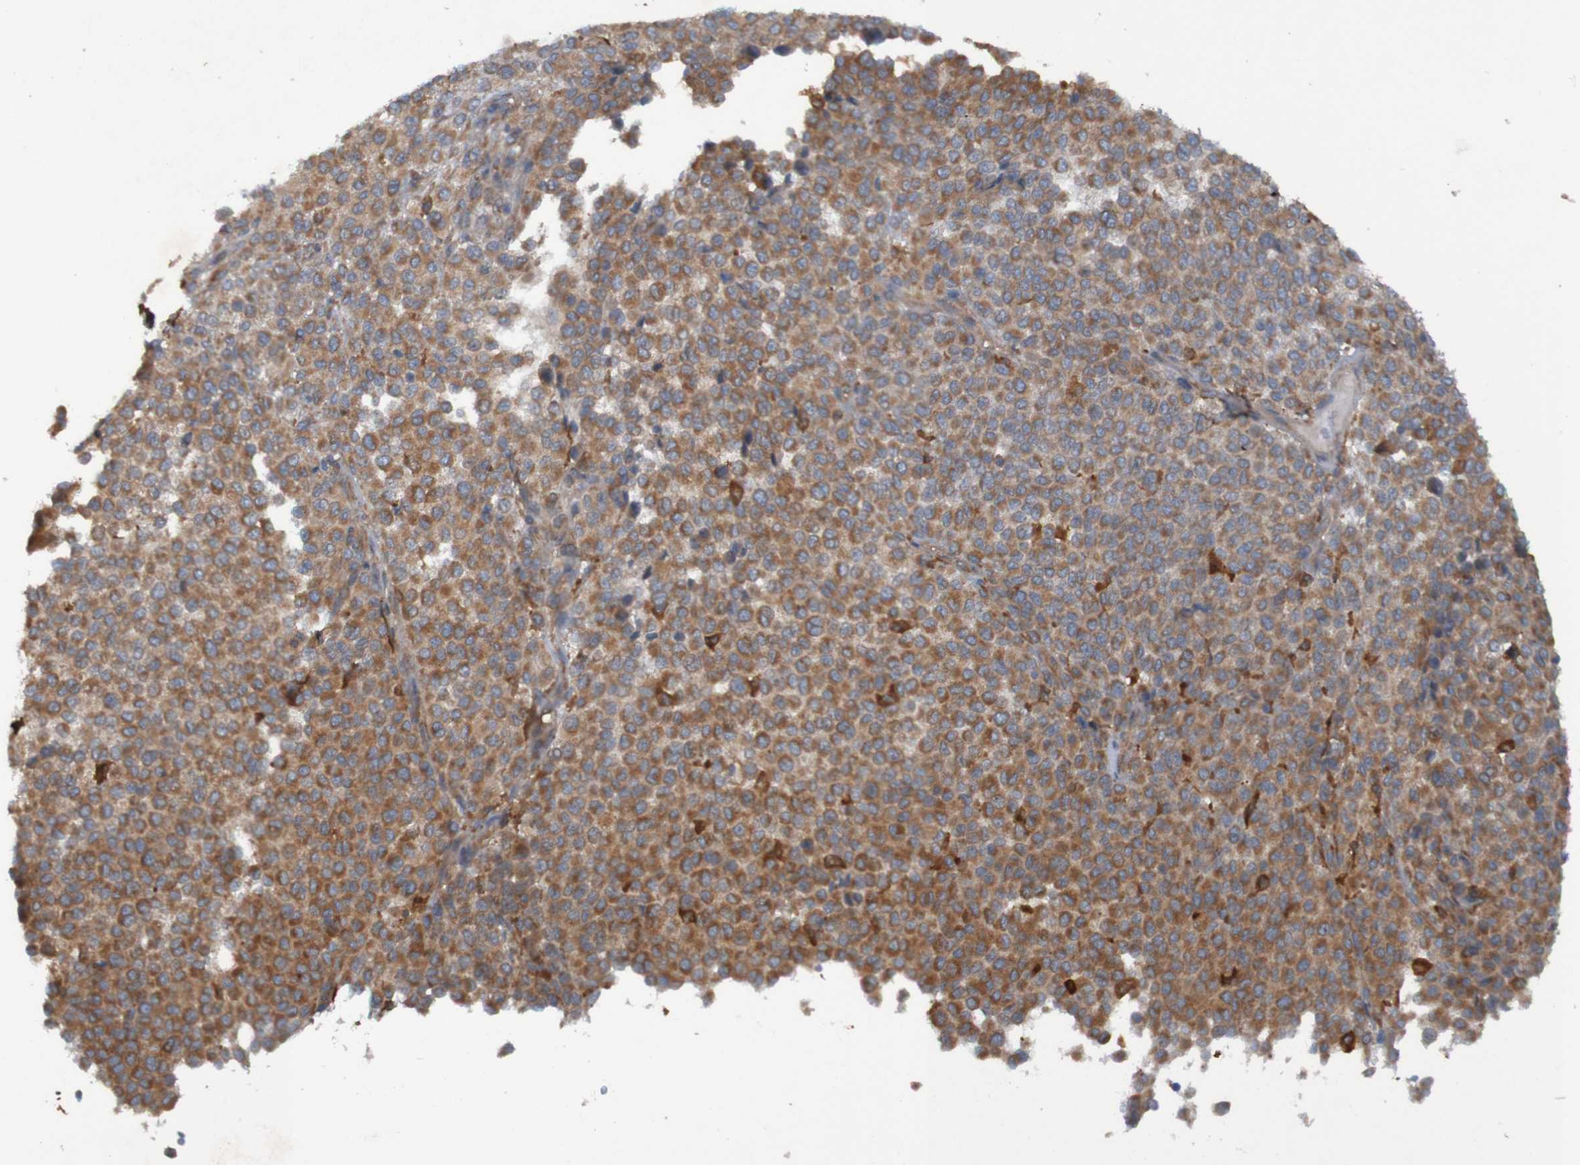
{"staining": {"intensity": "moderate", "quantity": ">75%", "location": "cytoplasmic/membranous"}, "tissue": "melanoma", "cell_type": "Tumor cells", "image_type": "cancer", "snomed": [{"axis": "morphology", "description": "Malignant melanoma, Metastatic site"}, {"axis": "topography", "description": "Pancreas"}], "caption": "High-power microscopy captured an immunohistochemistry micrograph of malignant melanoma (metastatic site), revealing moderate cytoplasmic/membranous positivity in approximately >75% of tumor cells.", "gene": "DNAJC4", "patient": {"sex": "female", "age": 30}}